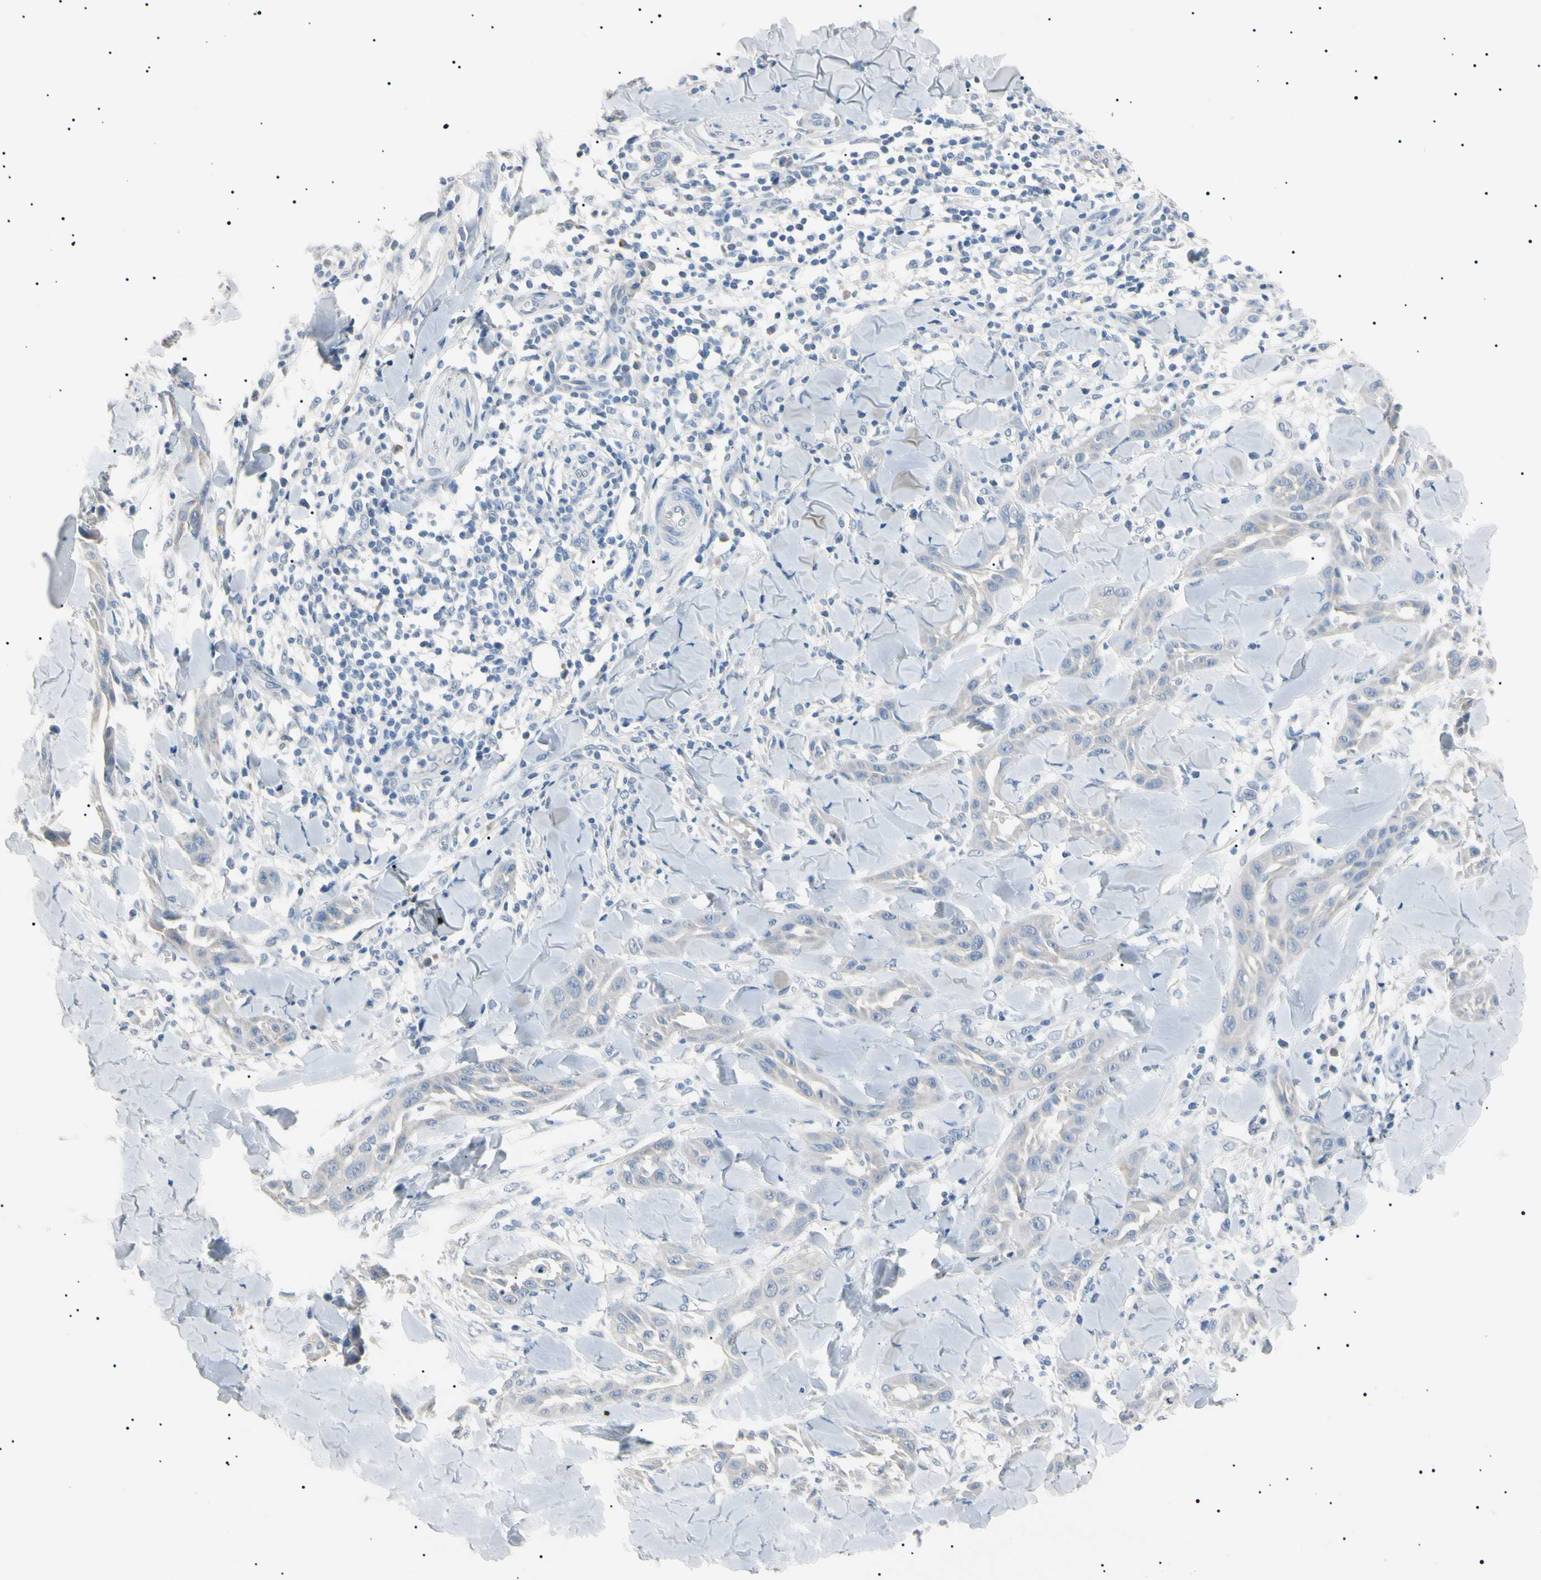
{"staining": {"intensity": "negative", "quantity": "none", "location": "none"}, "tissue": "skin cancer", "cell_type": "Tumor cells", "image_type": "cancer", "snomed": [{"axis": "morphology", "description": "Squamous cell carcinoma, NOS"}, {"axis": "topography", "description": "Skin"}], "caption": "Protein analysis of skin squamous cell carcinoma reveals no significant staining in tumor cells. The staining was performed using DAB (3,3'-diaminobenzidine) to visualize the protein expression in brown, while the nuclei were stained in blue with hematoxylin (Magnification: 20x).", "gene": "CGB3", "patient": {"sex": "male", "age": 24}}